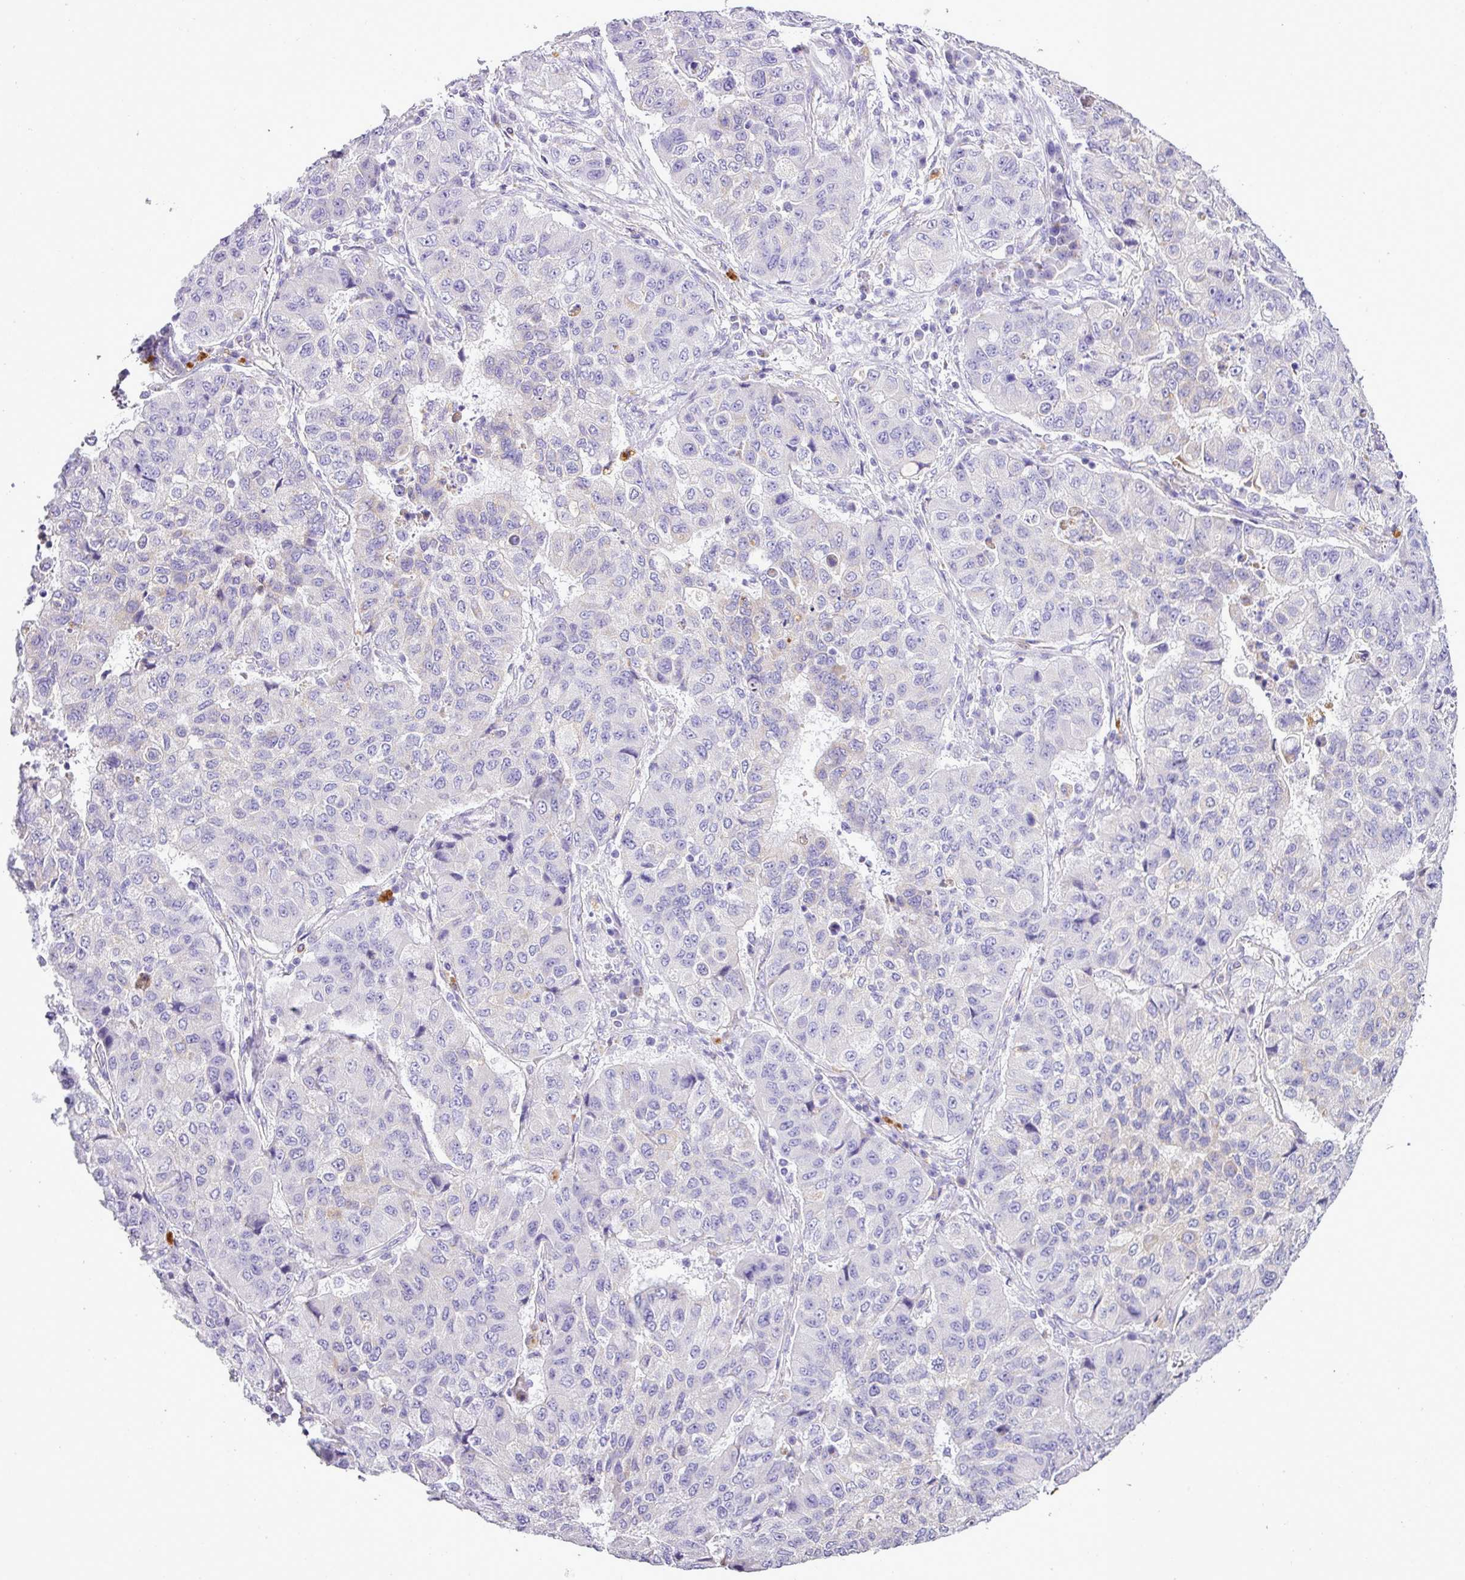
{"staining": {"intensity": "negative", "quantity": "none", "location": "none"}, "tissue": "lung cancer", "cell_type": "Tumor cells", "image_type": "cancer", "snomed": [{"axis": "morphology", "description": "Squamous cell carcinoma, NOS"}, {"axis": "topography", "description": "Lung"}], "caption": "This photomicrograph is of lung cancer (squamous cell carcinoma) stained with immunohistochemistry to label a protein in brown with the nuclei are counter-stained blue. There is no expression in tumor cells. Nuclei are stained in blue.", "gene": "PGAP4", "patient": {"sex": "male", "age": 74}}